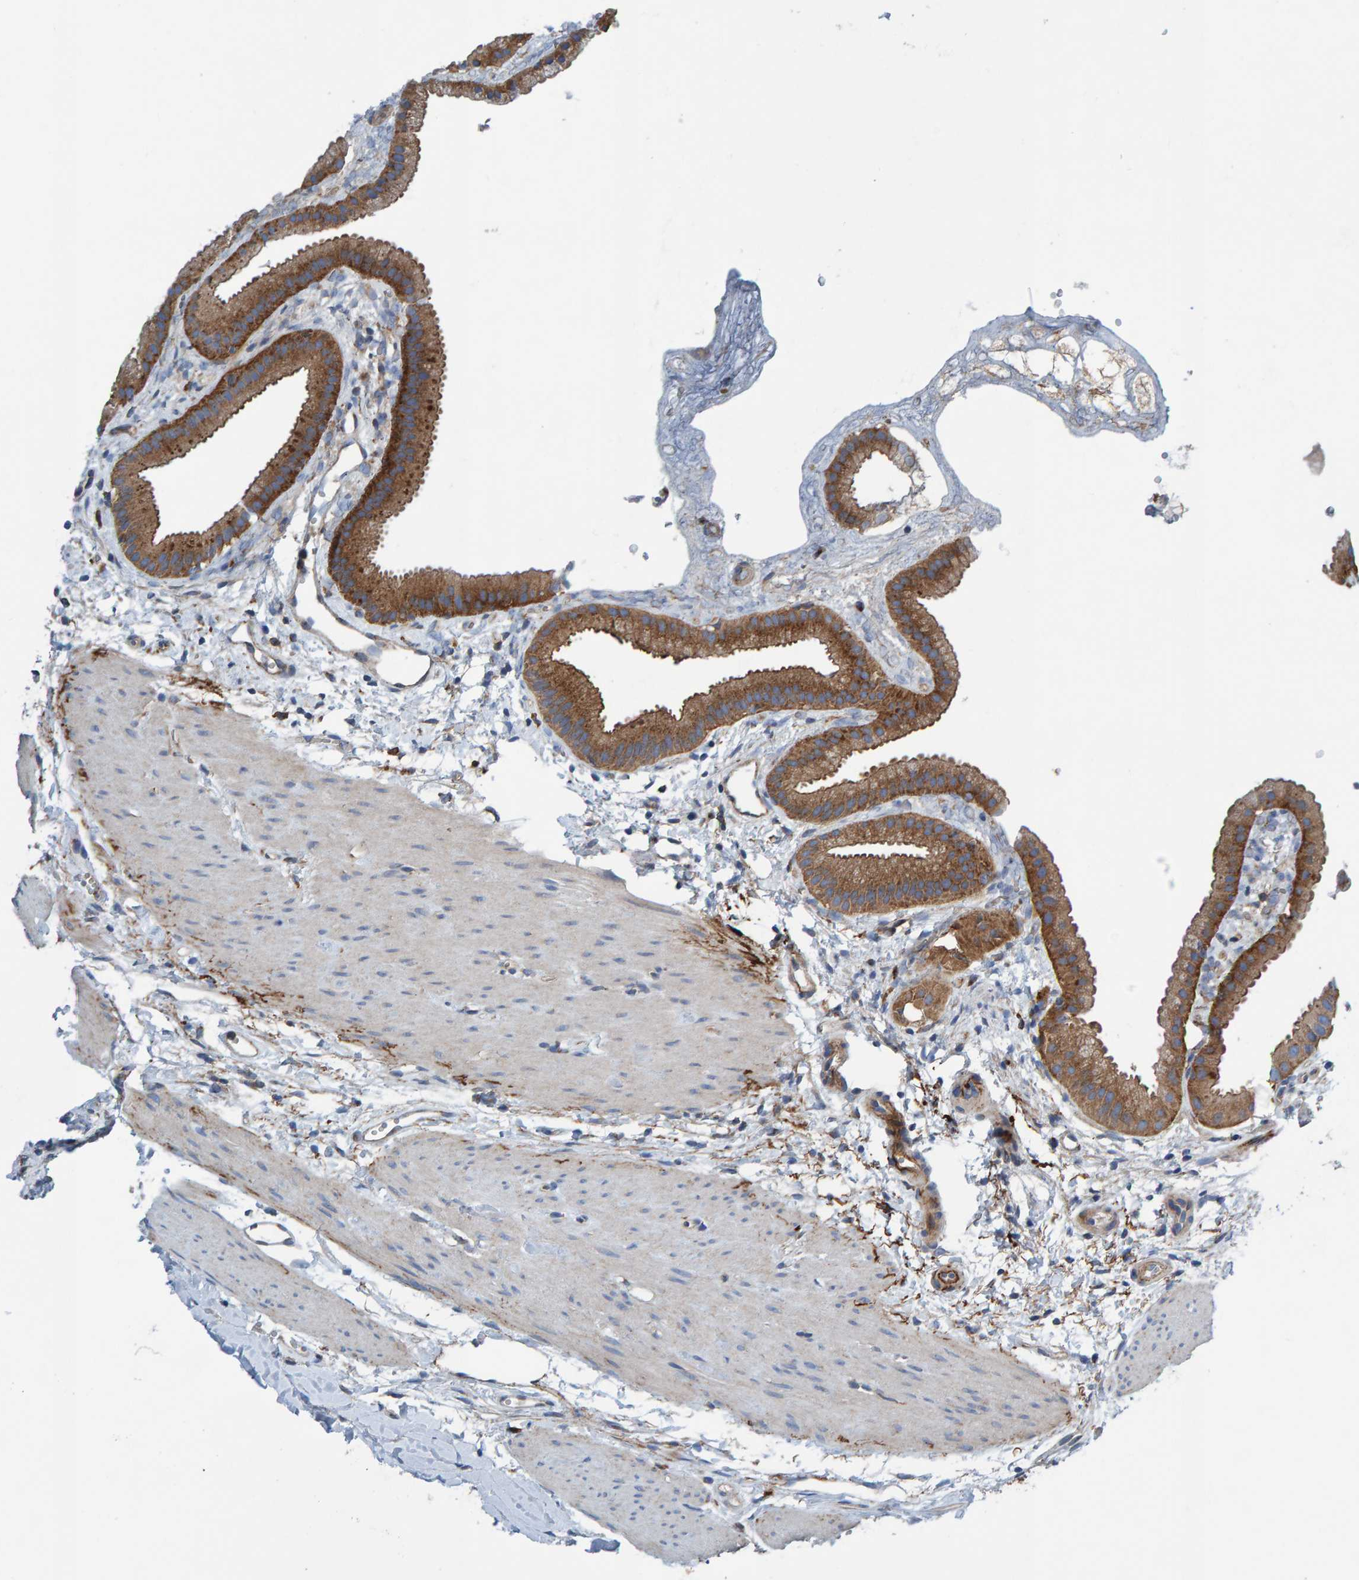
{"staining": {"intensity": "strong", "quantity": ">75%", "location": "cytoplasmic/membranous"}, "tissue": "gallbladder", "cell_type": "Glandular cells", "image_type": "normal", "snomed": [{"axis": "morphology", "description": "Normal tissue, NOS"}, {"axis": "topography", "description": "Gallbladder"}], "caption": "Benign gallbladder reveals strong cytoplasmic/membranous staining in about >75% of glandular cells, visualized by immunohistochemistry.", "gene": "MKLN1", "patient": {"sex": "female", "age": 64}}